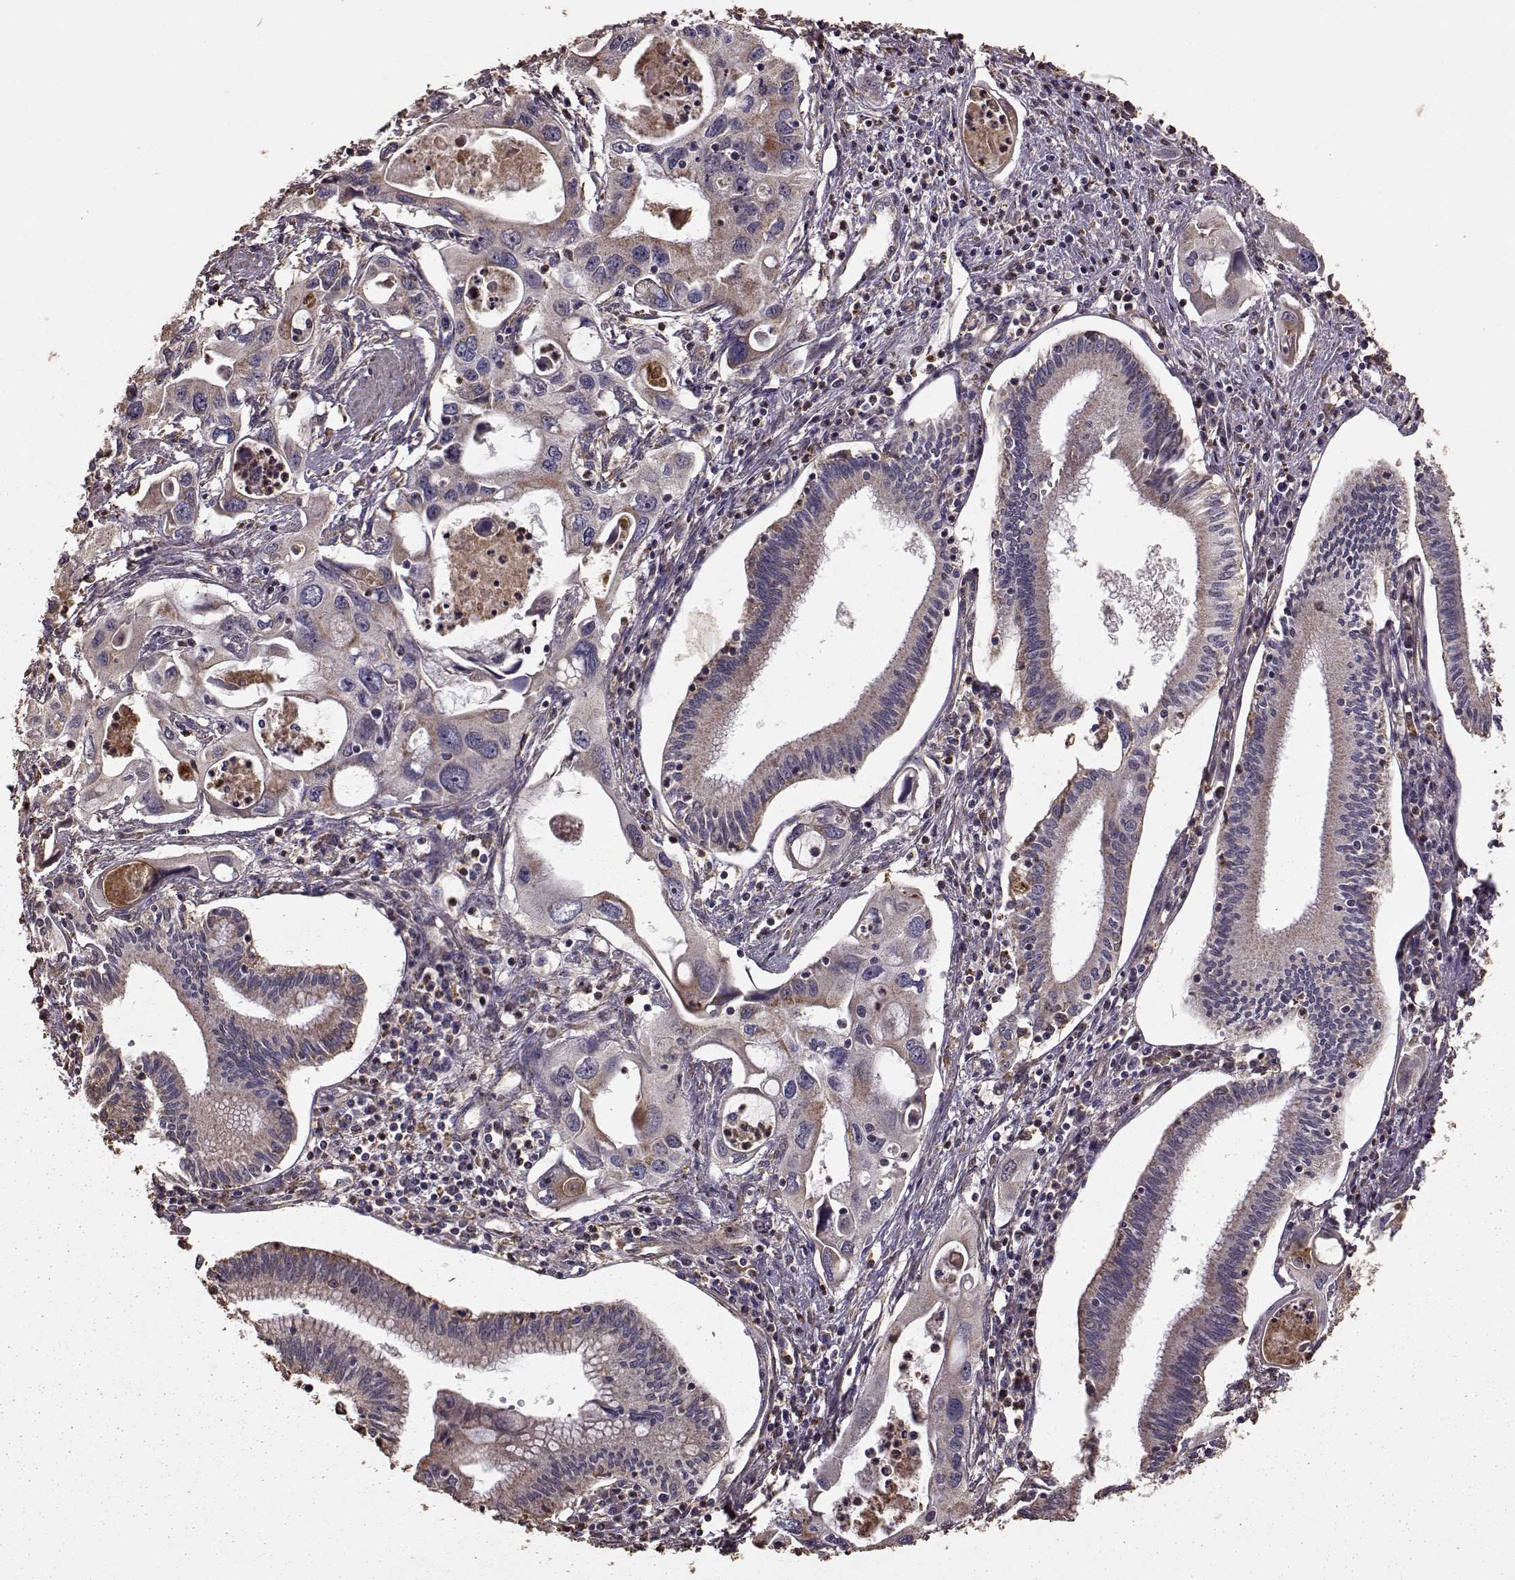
{"staining": {"intensity": "weak", "quantity": ">75%", "location": "cytoplasmic/membranous"}, "tissue": "pancreatic cancer", "cell_type": "Tumor cells", "image_type": "cancer", "snomed": [{"axis": "morphology", "description": "Adenocarcinoma, NOS"}, {"axis": "topography", "description": "Pancreas"}], "caption": "Protein staining by immunohistochemistry displays weak cytoplasmic/membranous expression in approximately >75% of tumor cells in adenocarcinoma (pancreatic).", "gene": "PTGES2", "patient": {"sex": "male", "age": 60}}